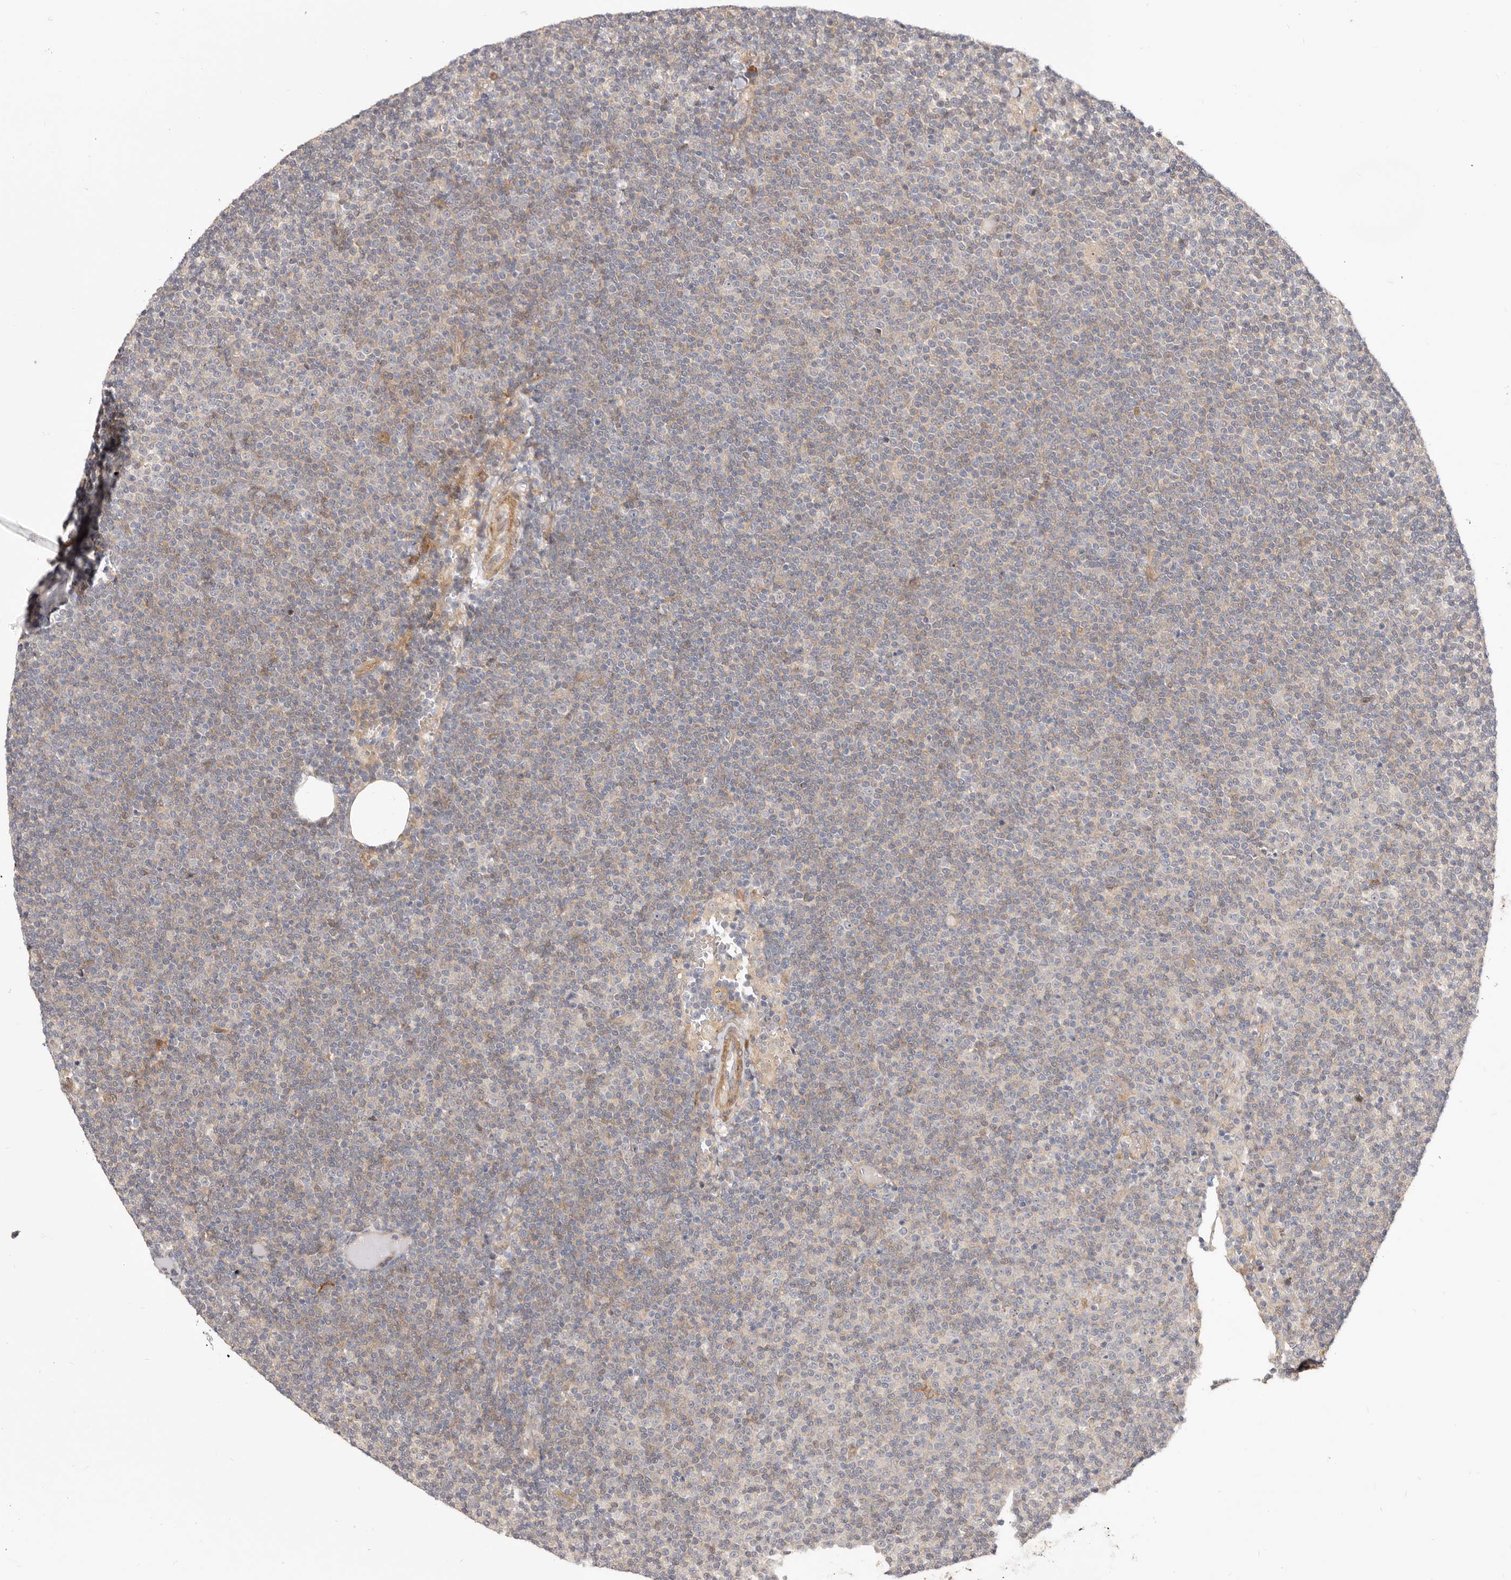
{"staining": {"intensity": "negative", "quantity": "none", "location": "none"}, "tissue": "lymphoma", "cell_type": "Tumor cells", "image_type": "cancer", "snomed": [{"axis": "morphology", "description": "Malignant lymphoma, non-Hodgkin's type, Low grade"}, {"axis": "topography", "description": "Lymph node"}], "caption": "This histopathology image is of low-grade malignant lymphoma, non-Hodgkin's type stained with immunohistochemistry to label a protein in brown with the nuclei are counter-stained blue. There is no positivity in tumor cells.", "gene": "GPATCH4", "patient": {"sex": "female", "age": 53}}